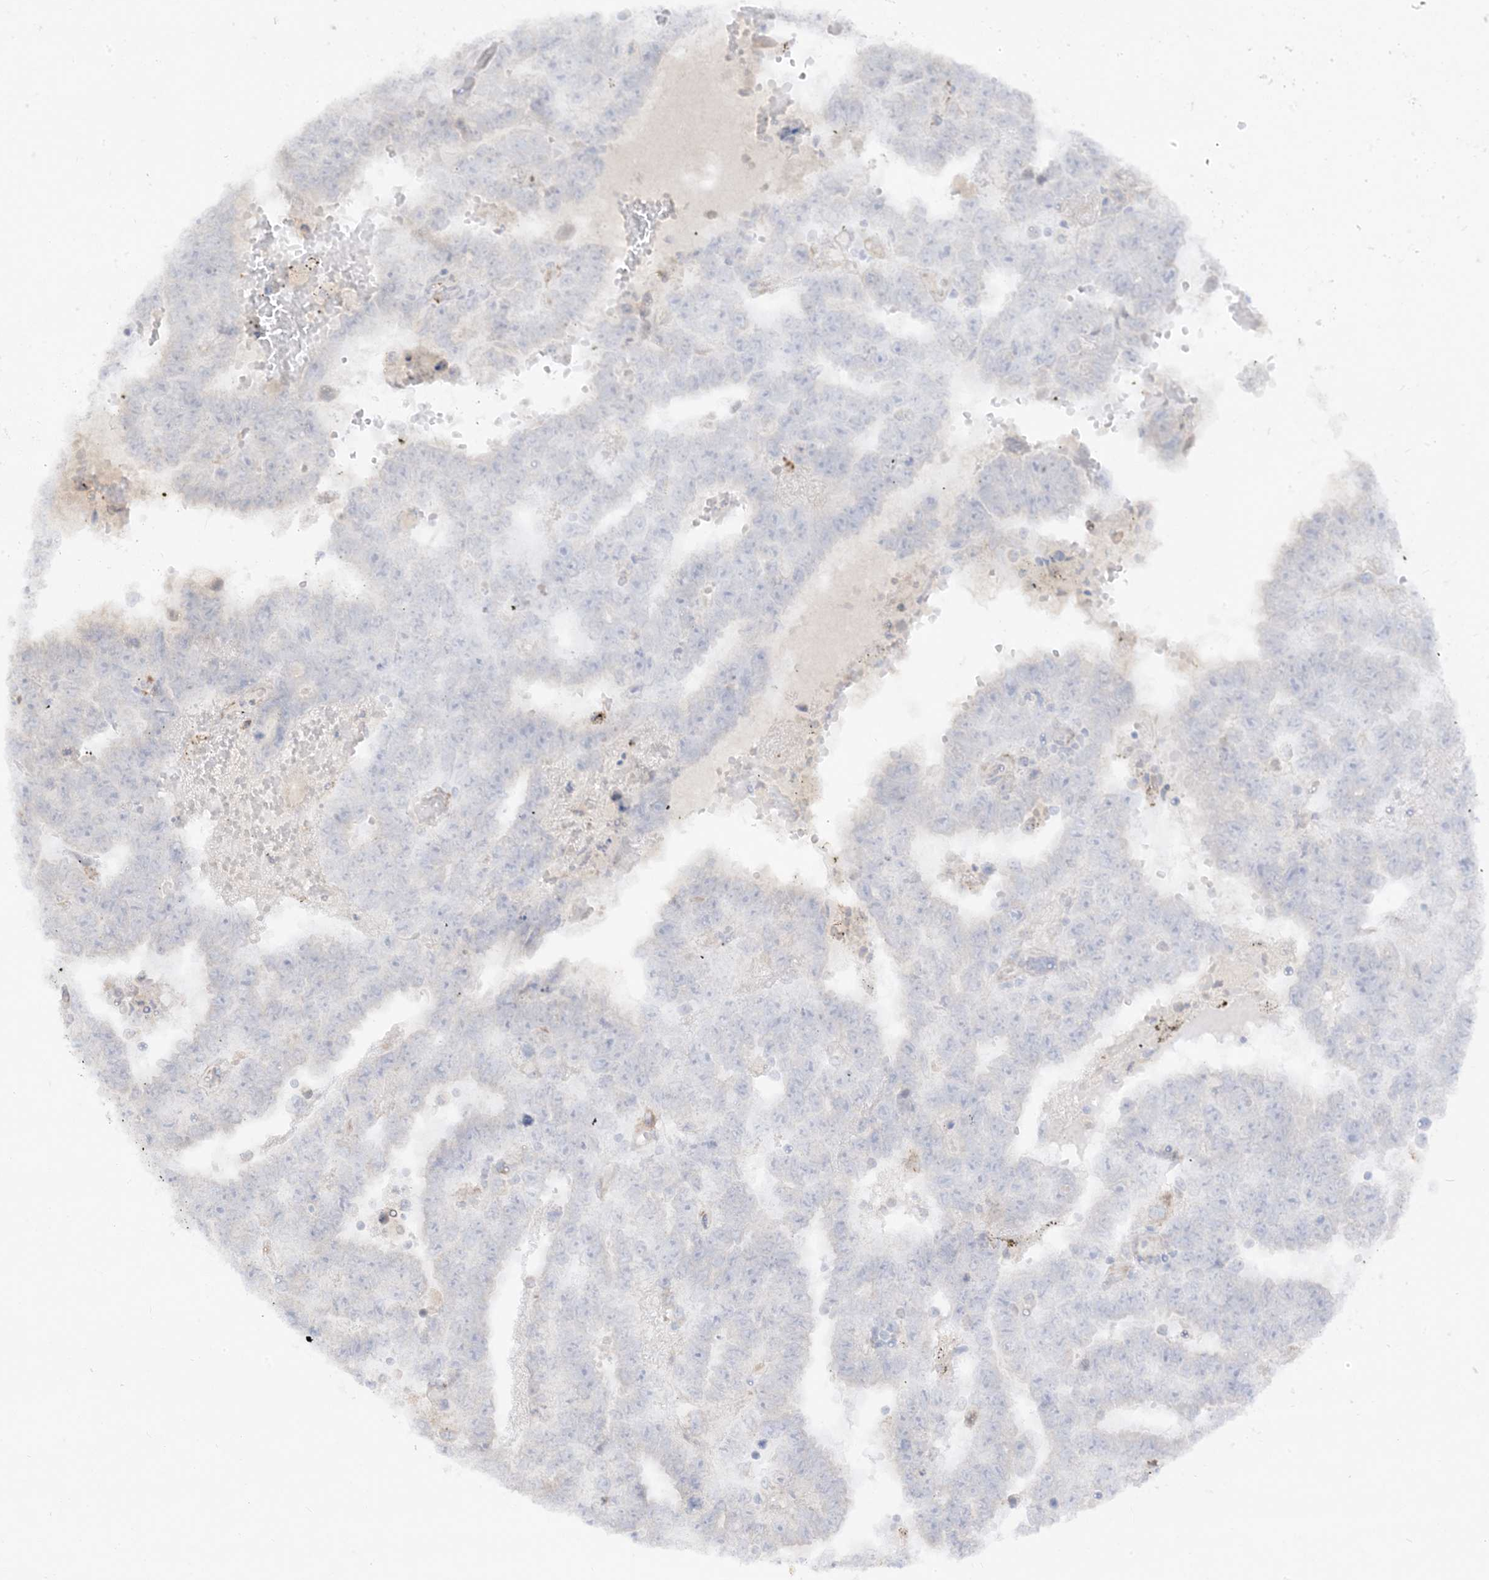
{"staining": {"intensity": "negative", "quantity": "none", "location": "none"}, "tissue": "testis cancer", "cell_type": "Tumor cells", "image_type": "cancer", "snomed": [{"axis": "morphology", "description": "Carcinoma, Embryonal, NOS"}, {"axis": "topography", "description": "Testis"}], "caption": "Immunohistochemistry (IHC) micrograph of neoplastic tissue: human testis cancer (embryonal carcinoma) stained with DAB exhibits no significant protein expression in tumor cells.", "gene": "LOXL3", "patient": {"sex": "male", "age": 25}}